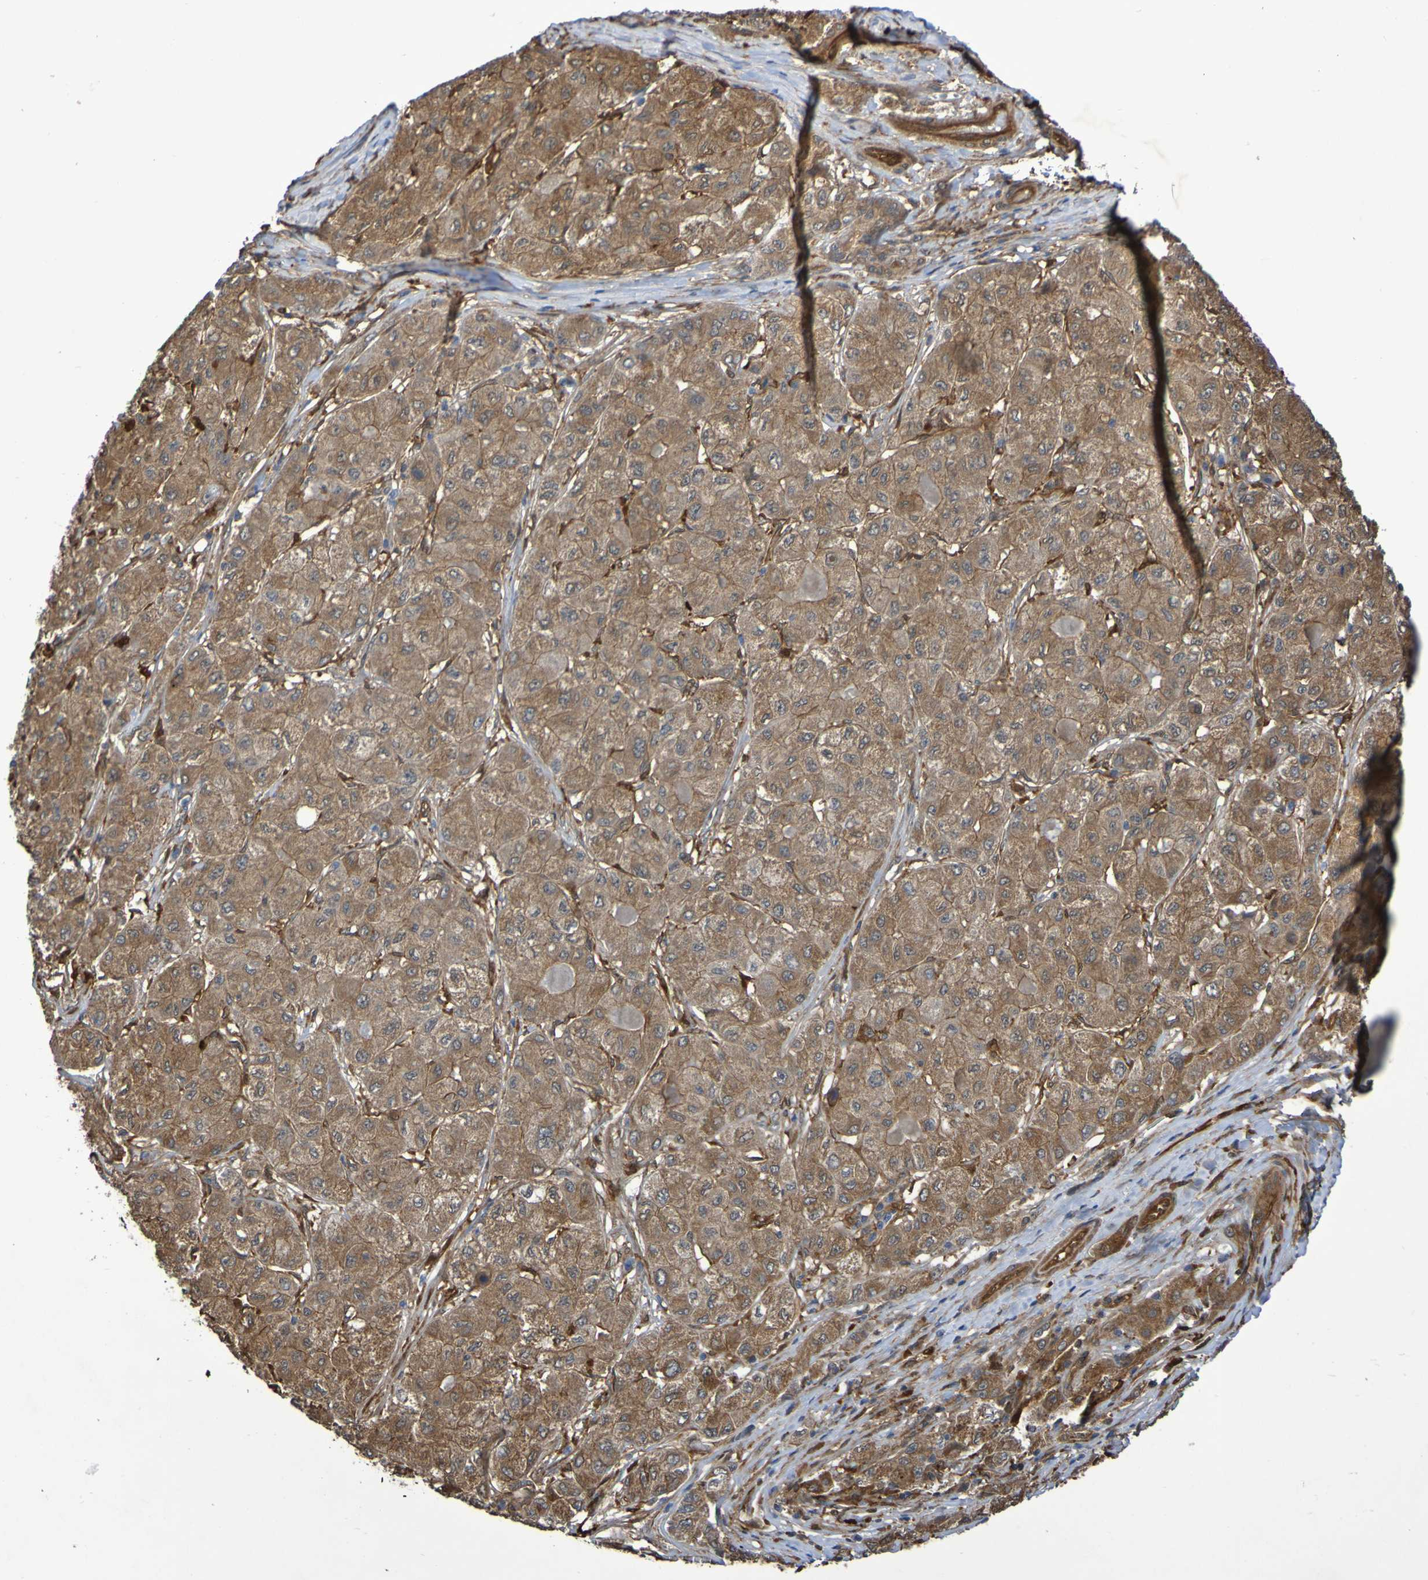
{"staining": {"intensity": "moderate", "quantity": ">75%", "location": "cytoplasmic/membranous"}, "tissue": "liver cancer", "cell_type": "Tumor cells", "image_type": "cancer", "snomed": [{"axis": "morphology", "description": "Carcinoma, Hepatocellular, NOS"}, {"axis": "topography", "description": "Liver"}], "caption": "This is an image of immunohistochemistry staining of liver cancer (hepatocellular carcinoma), which shows moderate expression in the cytoplasmic/membranous of tumor cells.", "gene": "SERPINB6", "patient": {"sex": "male", "age": 80}}